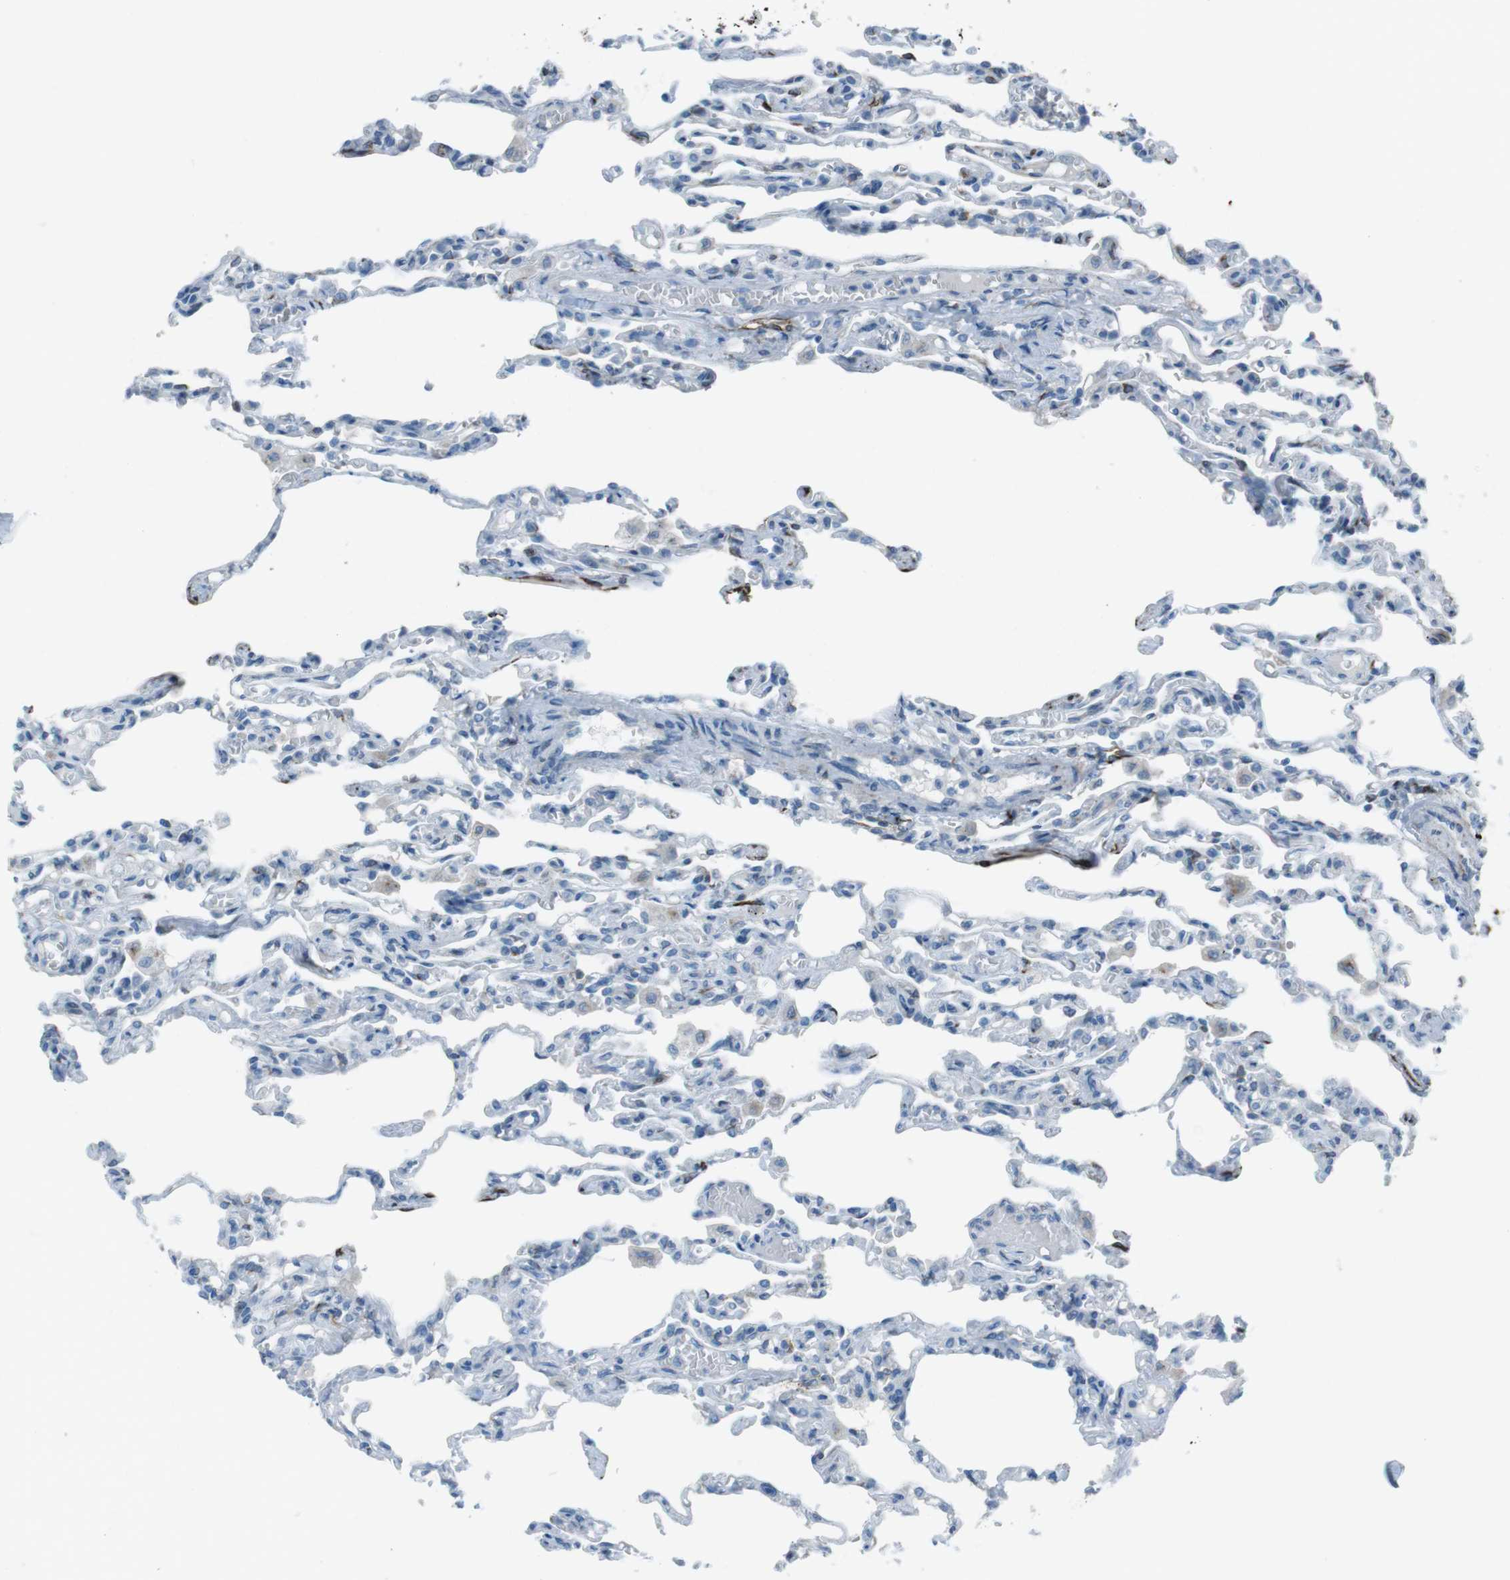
{"staining": {"intensity": "negative", "quantity": "none", "location": "none"}, "tissue": "lung", "cell_type": "Alveolar cells", "image_type": "normal", "snomed": [{"axis": "morphology", "description": "Normal tissue, NOS"}, {"axis": "topography", "description": "Lung"}], "caption": "Human lung stained for a protein using immunohistochemistry (IHC) reveals no expression in alveolar cells.", "gene": "TUBB2A", "patient": {"sex": "male", "age": 21}}